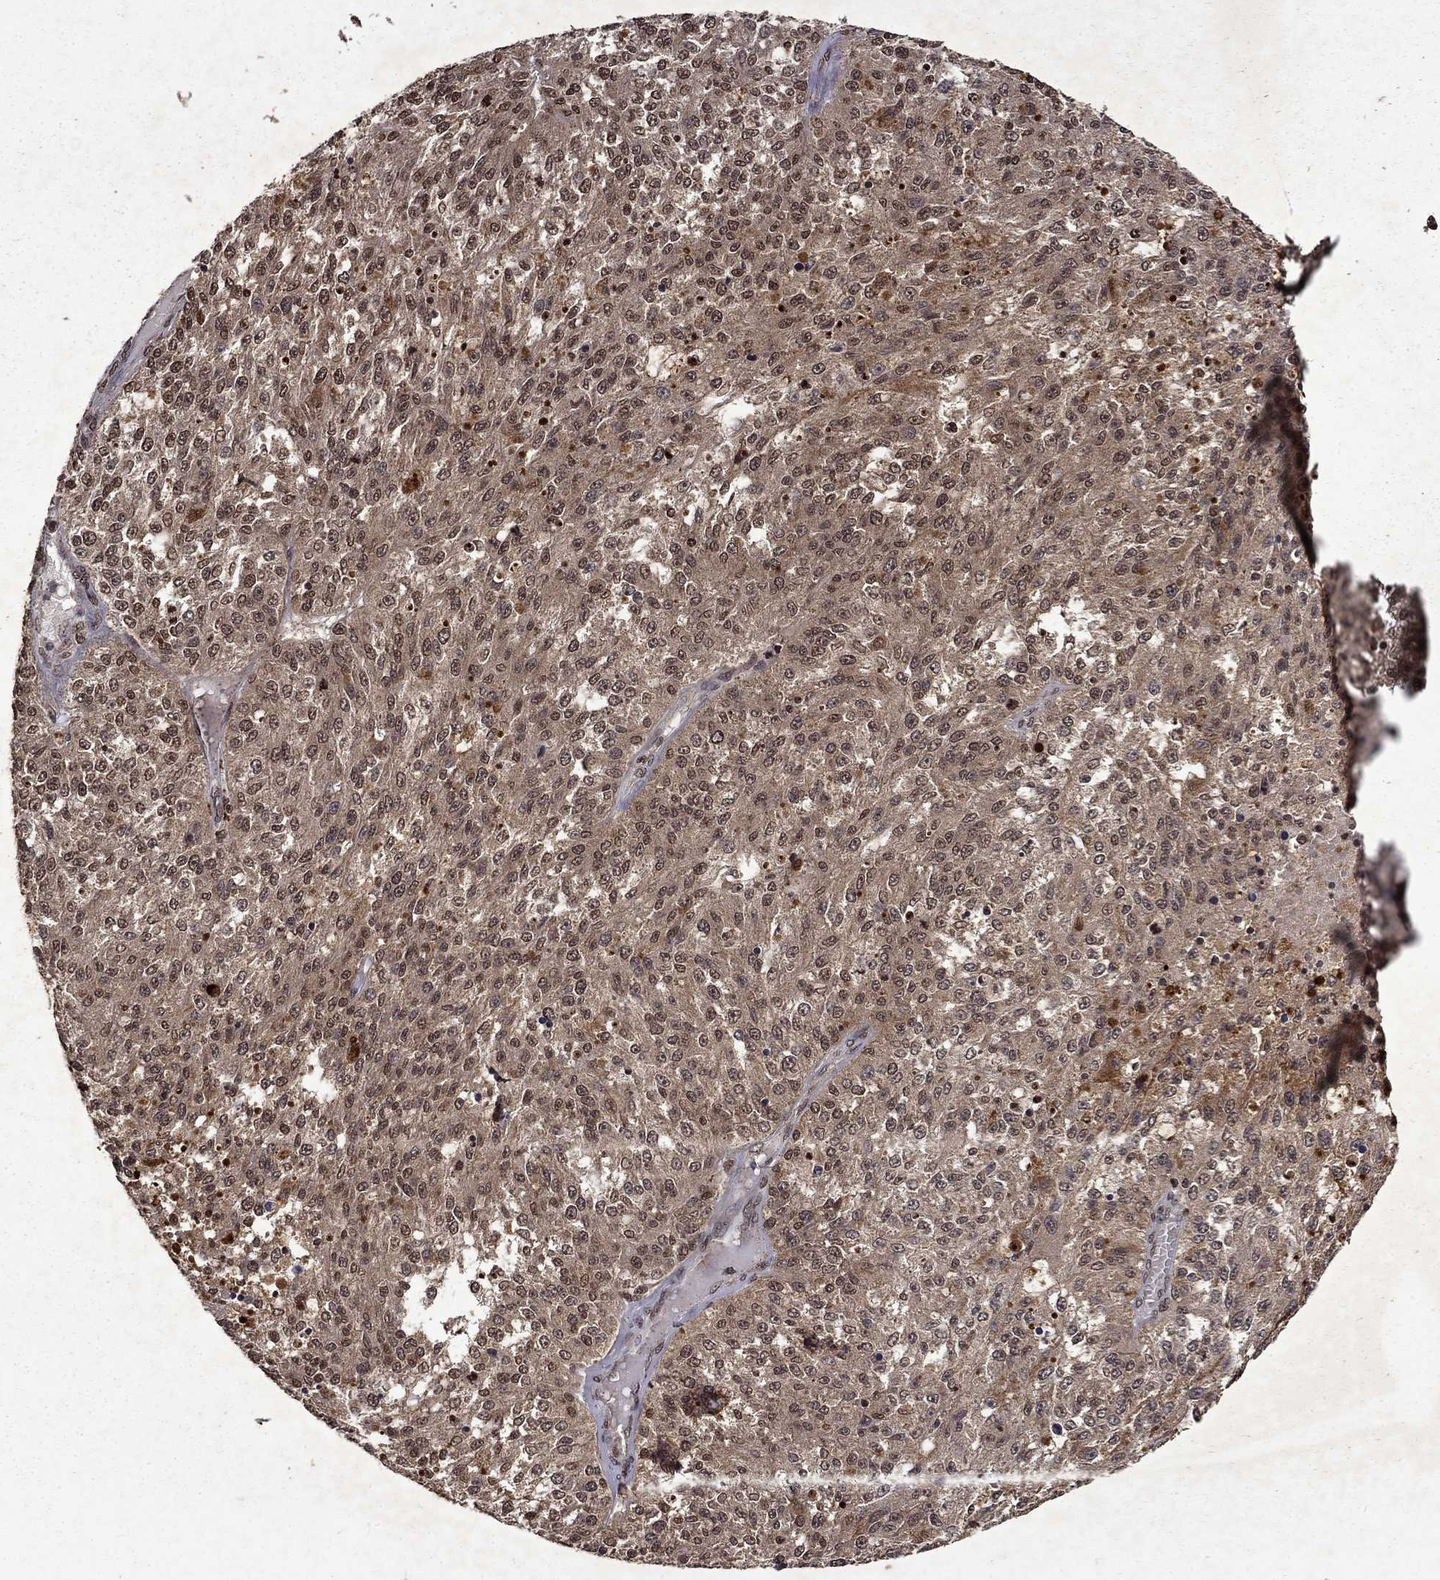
{"staining": {"intensity": "weak", "quantity": "25%-75%", "location": "cytoplasmic/membranous,nuclear"}, "tissue": "melanoma", "cell_type": "Tumor cells", "image_type": "cancer", "snomed": [{"axis": "morphology", "description": "Malignant melanoma, Metastatic site"}, {"axis": "topography", "description": "Lymph node"}], "caption": "Human malignant melanoma (metastatic site) stained with a brown dye displays weak cytoplasmic/membranous and nuclear positive staining in about 25%-75% of tumor cells.", "gene": "PIN4", "patient": {"sex": "female", "age": 64}}